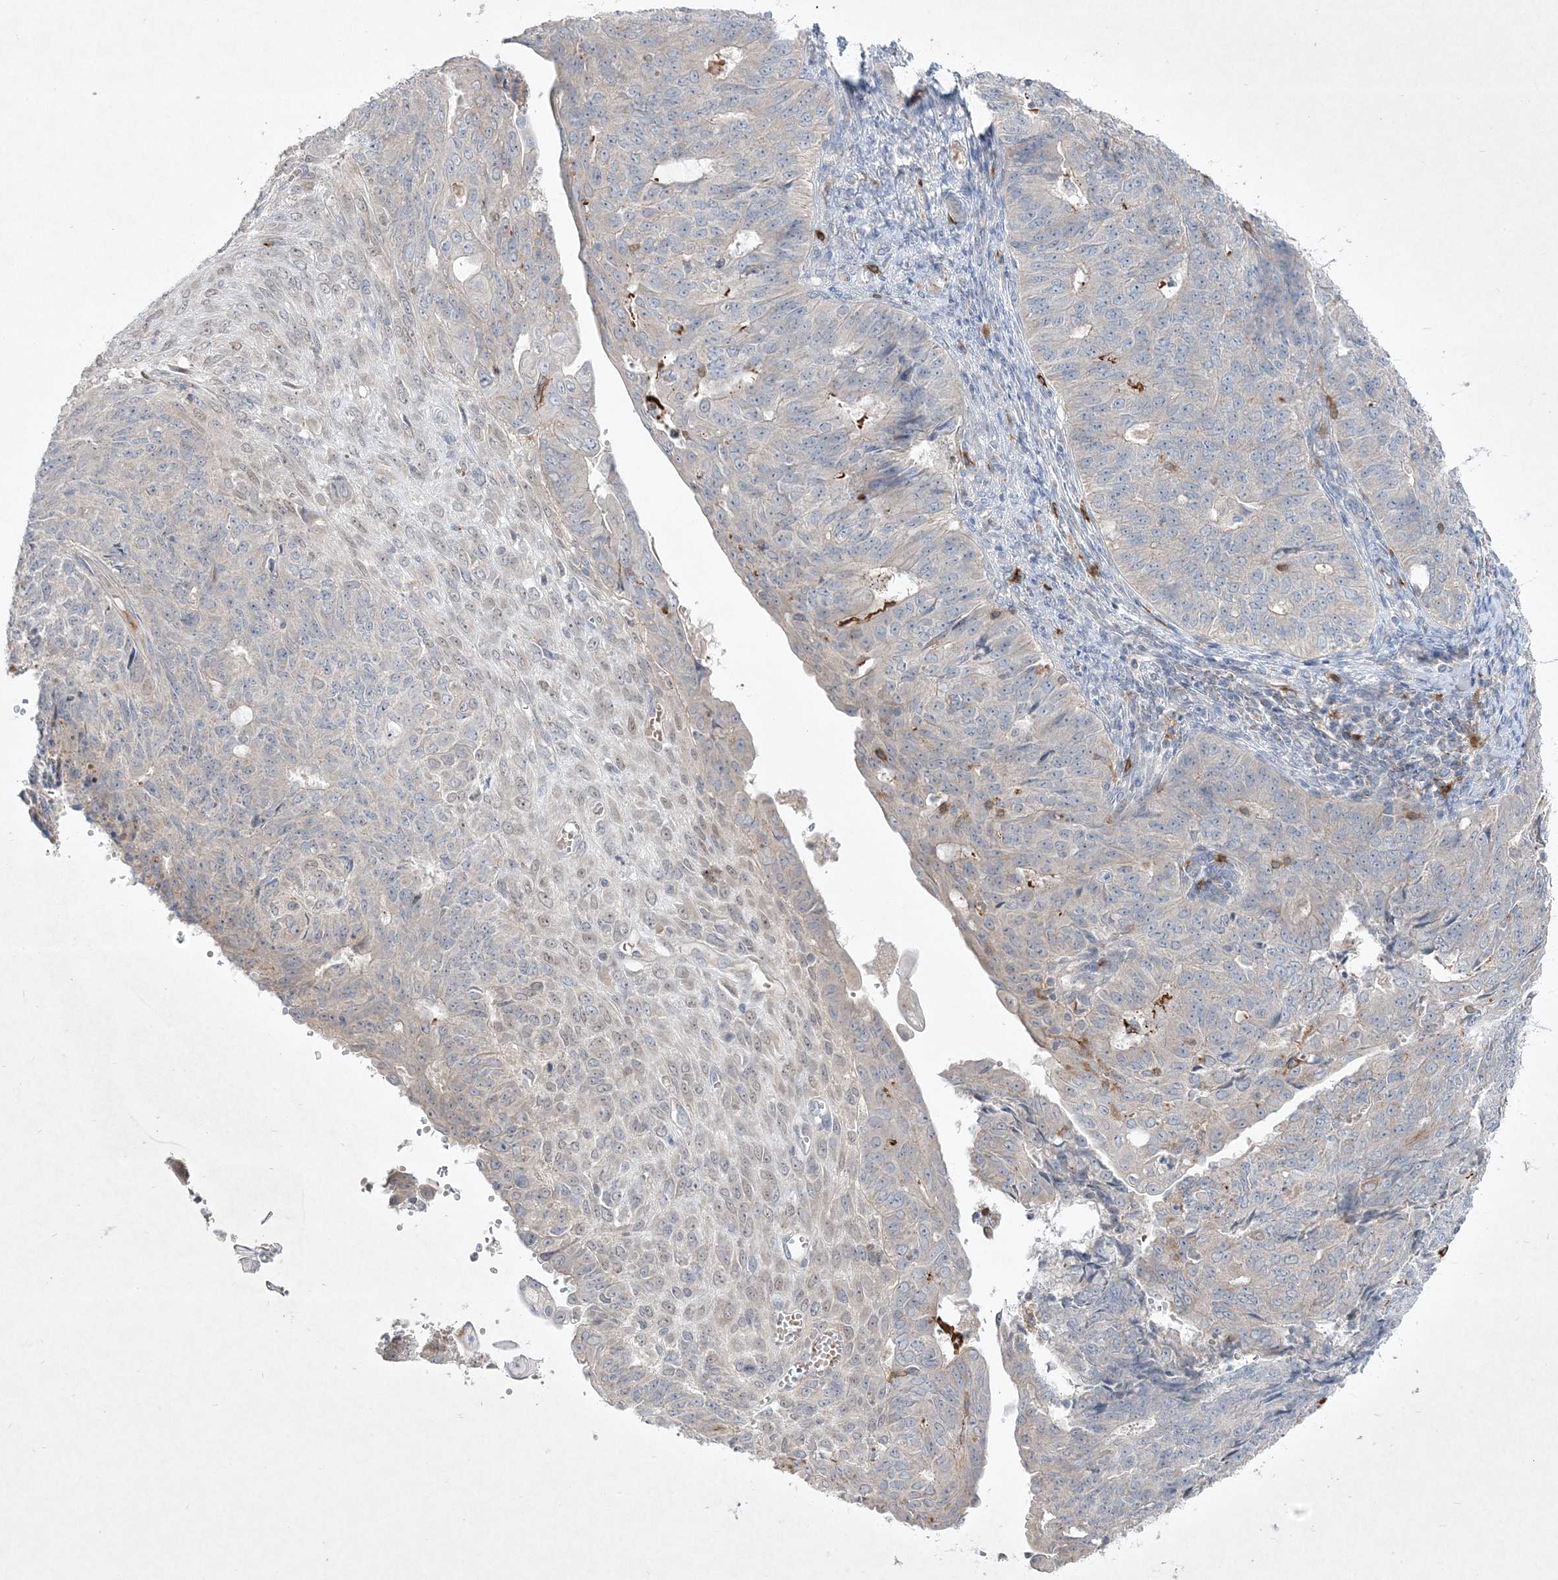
{"staining": {"intensity": "negative", "quantity": "none", "location": "none"}, "tissue": "endometrial cancer", "cell_type": "Tumor cells", "image_type": "cancer", "snomed": [{"axis": "morphology", "description": "Adenocarcinoma, NOS"}, {"axis": "topography", "description": "Endometrium"}], "caption": "High power microscopy image of an immunohistochemistry (IHC) micrograph of adenocarcinoma (endometrial), revealing no significant expression in tumor cells. The staining is performed using DAB (3,3'-diaminobenzidine) brown chromogen with nuclei counter-stained in using hematoxylin.", "gene": "CLNK", "patient": {"sex": "female", "age": 32}}